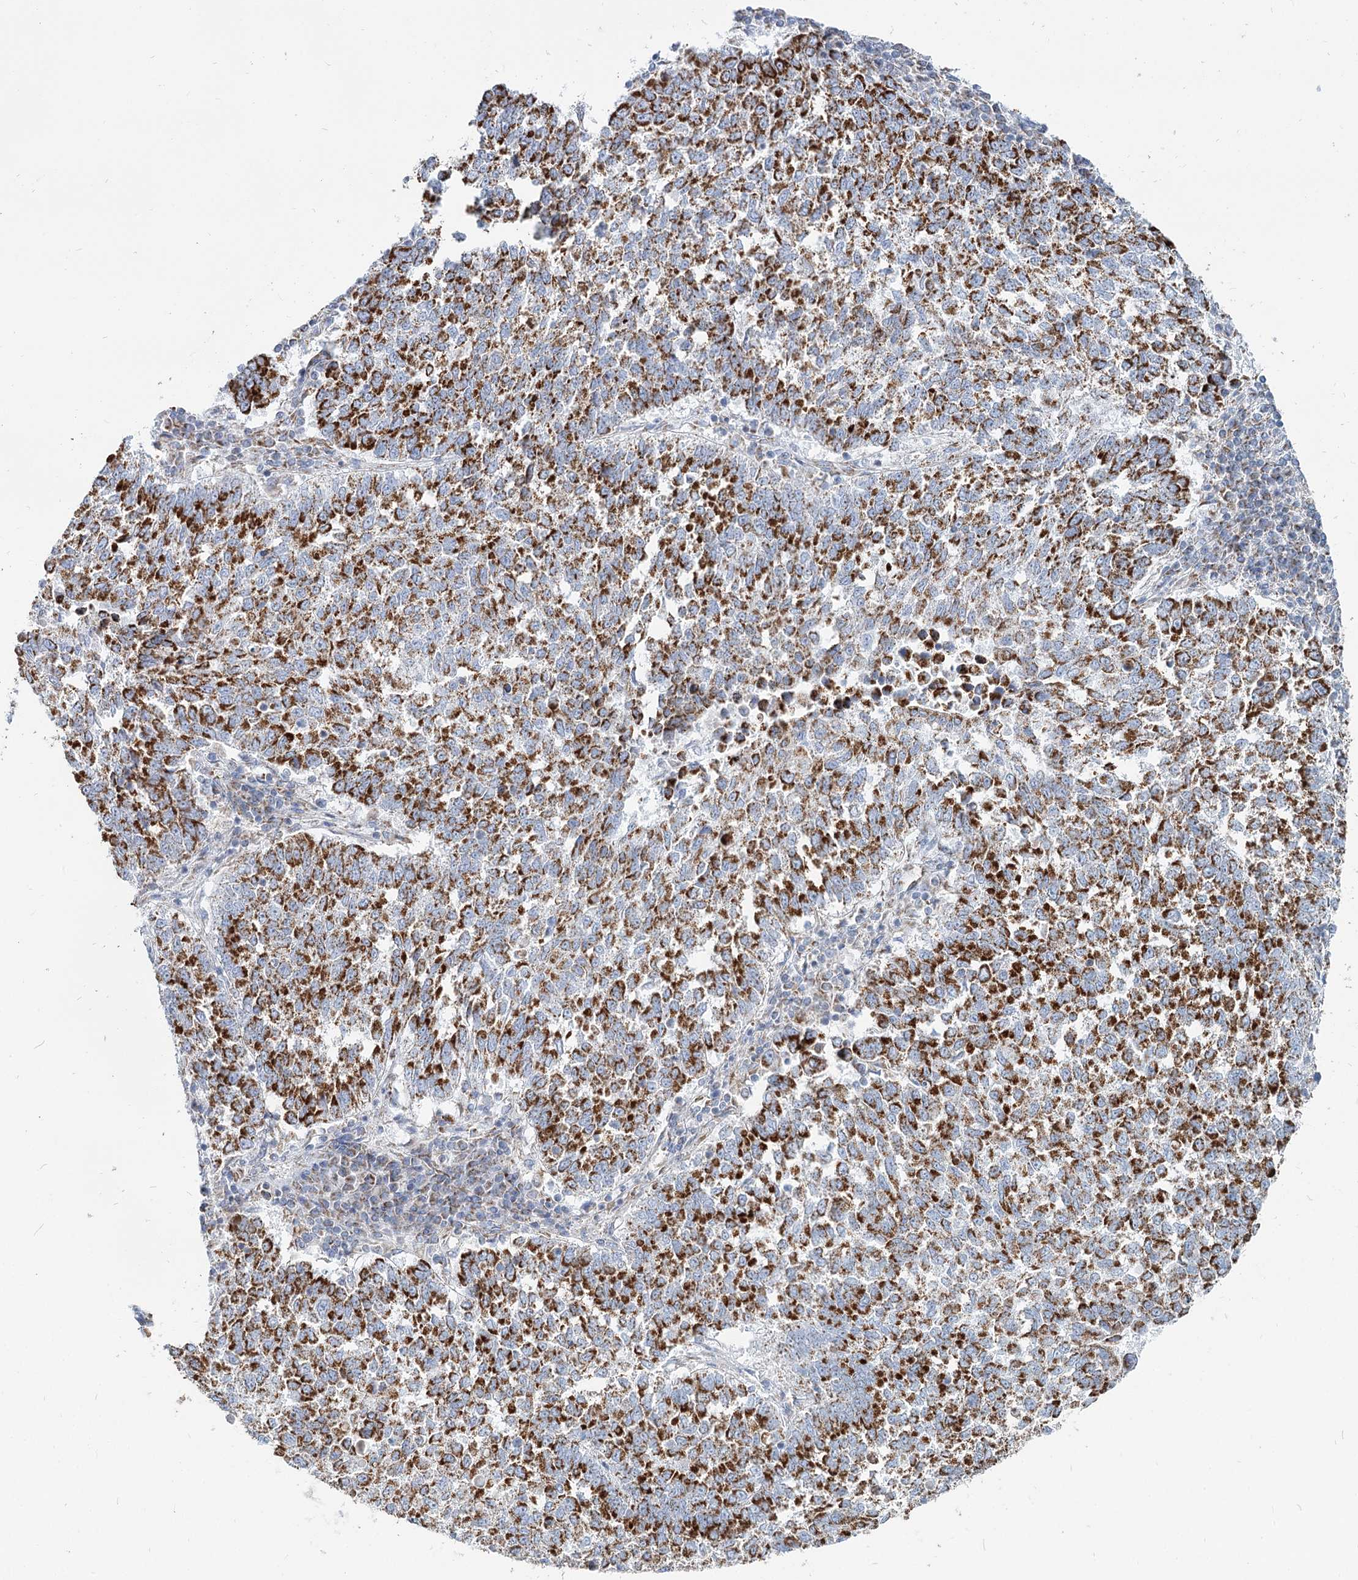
{"staining": {"intensity": "strong", "quantity": ">75%", "location": "cytoplasmic/membranous"}, "tissue": "lung cancer", "cell_type": "Tumor cells", "image_type": "cancer", "snomed": [{"axis": "morphology", "description": "Squamous cell carcinoma, NOS"}, {"axis": "topography", "description": "Lung"}], "caption": "DAB immunohistochemical staining of human squamous cell carcinoma (lung) exhibits strong cytoplasmic/membranous protein staining in about >75% of tumor cells.", "gene": "MCCC2", "patient": {"sex": "male", "age": 73}}